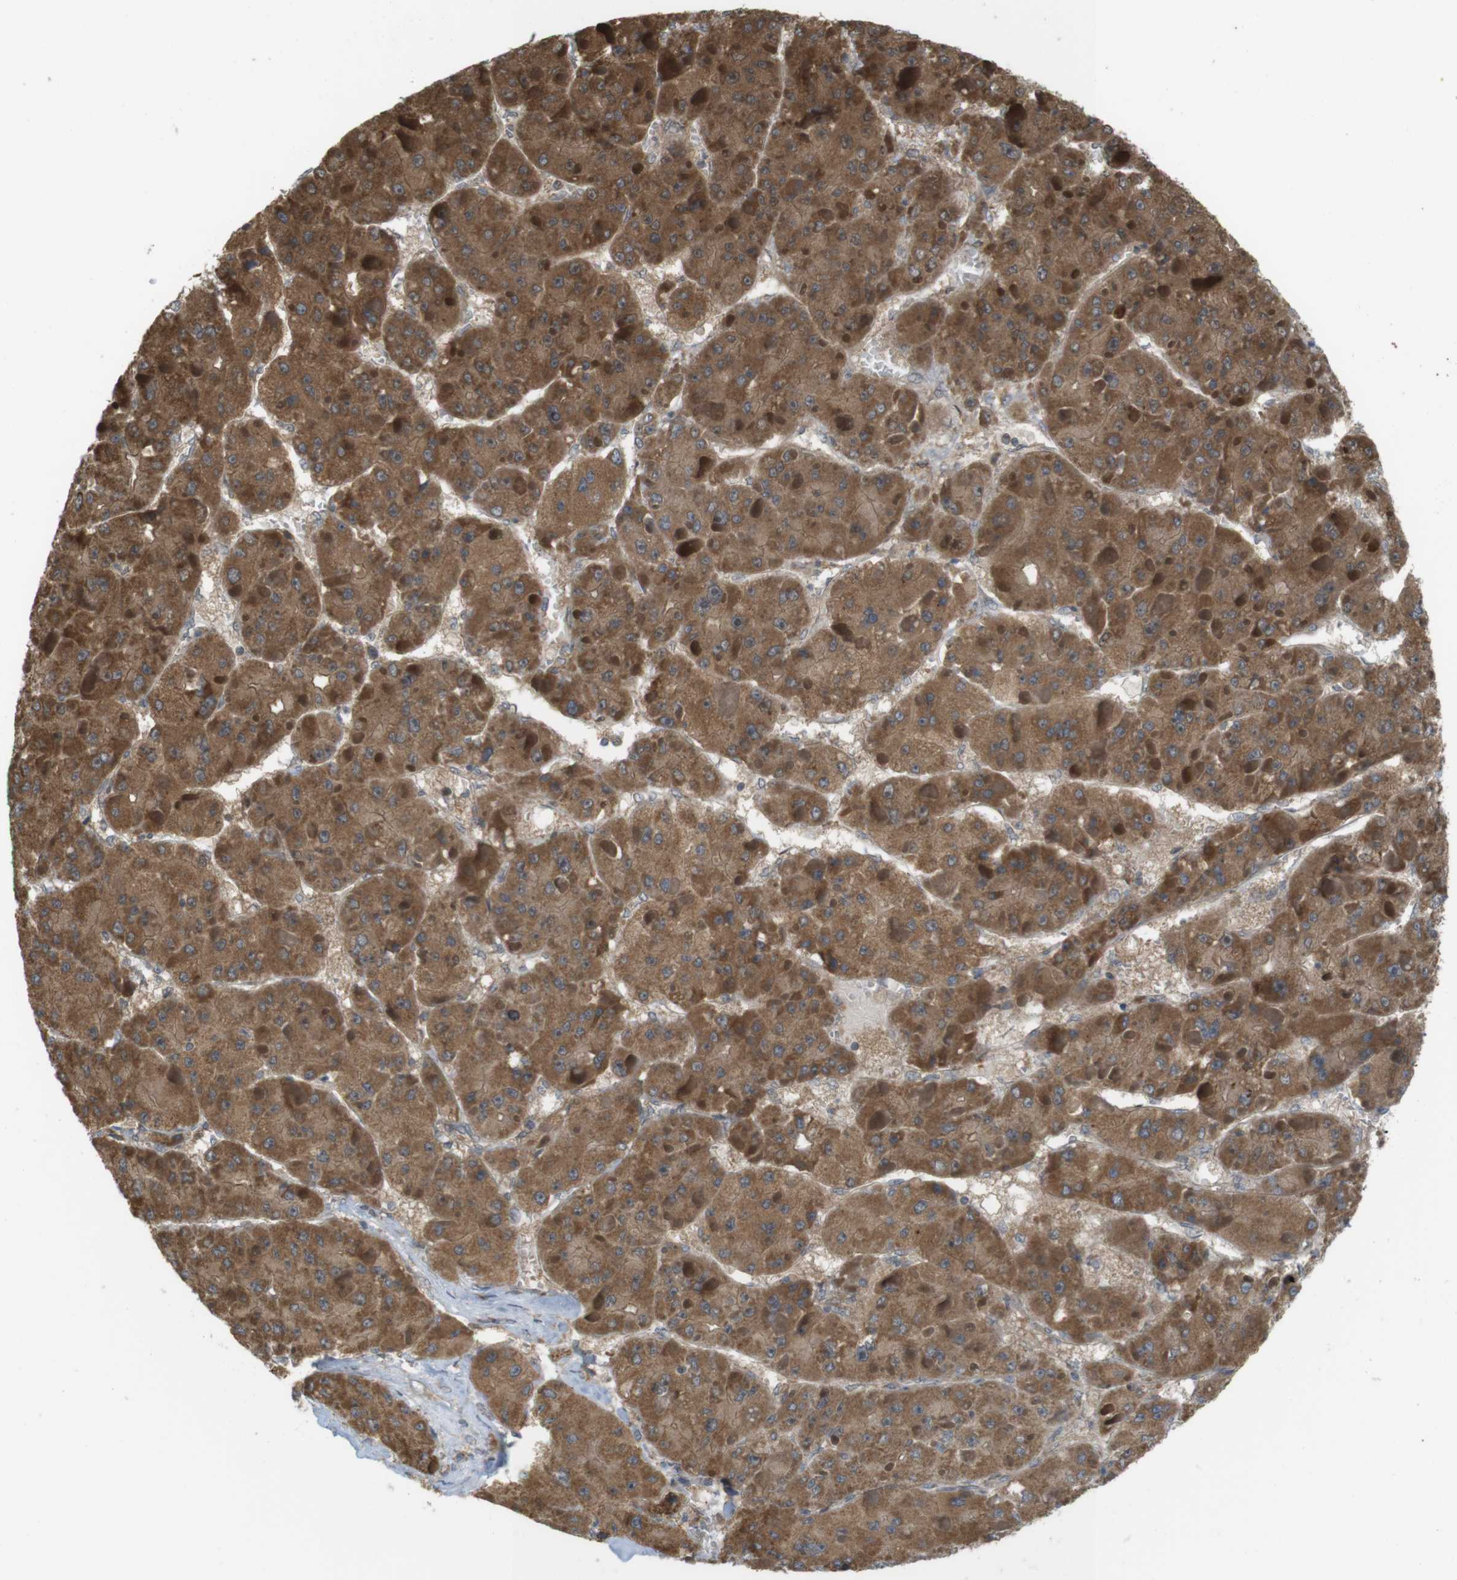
{"staining": {"intensity": "moderate", "quantity": ">75%", "location": "cytoplasmic/membranous"}, "tissue": "liver cancer", "cell_type": "Tumor cells", "image_type": "cancer", "snomed": [{"axis": "morphology", "description": "Carcinoma, Hepatocellular, NOS"}, {"axis": "topography", "description": "Liver"}], "caption": "The photomicrograph reveals immunohistochemical staining of hepatocellular carcinoma (liver). There is moderate cytoplasmic/membranous expression is seen in approximately >75% of tumor cells.", "gene": "RNF130", "patient": {"sex": "female", "age": 73}}